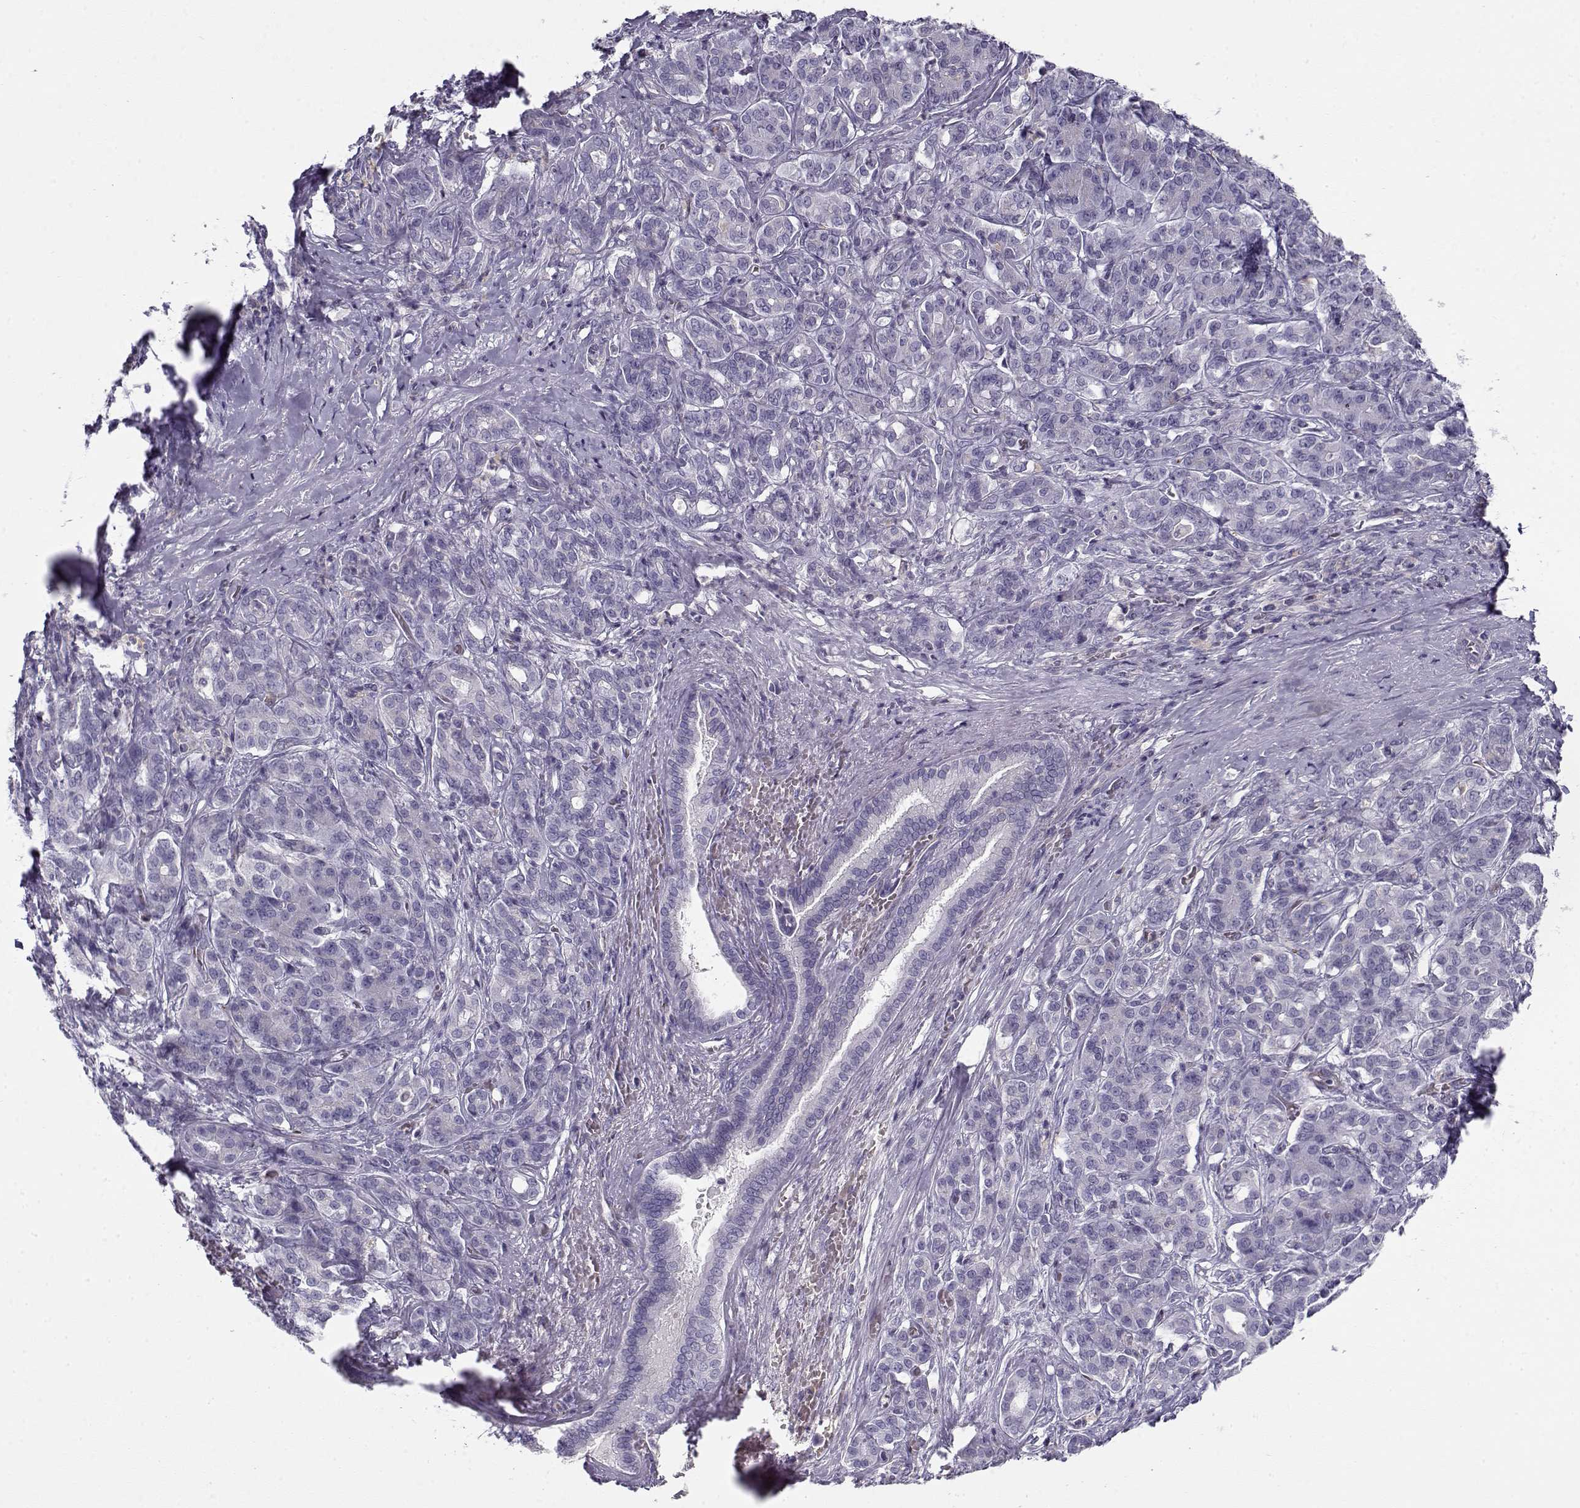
{"staining": {"intensity": "negative", "quantity": "none", "location": "none"}, "tissue": "pancreatic cancer", "cell_type": "Tumor cells", "image_type": "cancer", "snomed": [{"axis": "morphology", "description": "Normal tissue, NOS"}, {"axis": "morphology", "description": "Inflammation, NOS"}, {"axis": "morphology", "description": "Adenocarcinoma, NOS"}, {"axis": "topography", "description": "Pancreas"}], "caption": "Image shows no significant protein expression in tumor cells of adenocarcinoma (pancreatic).", "gene": "MYO1A", "patient": {"sex": "male", "age": 57}}